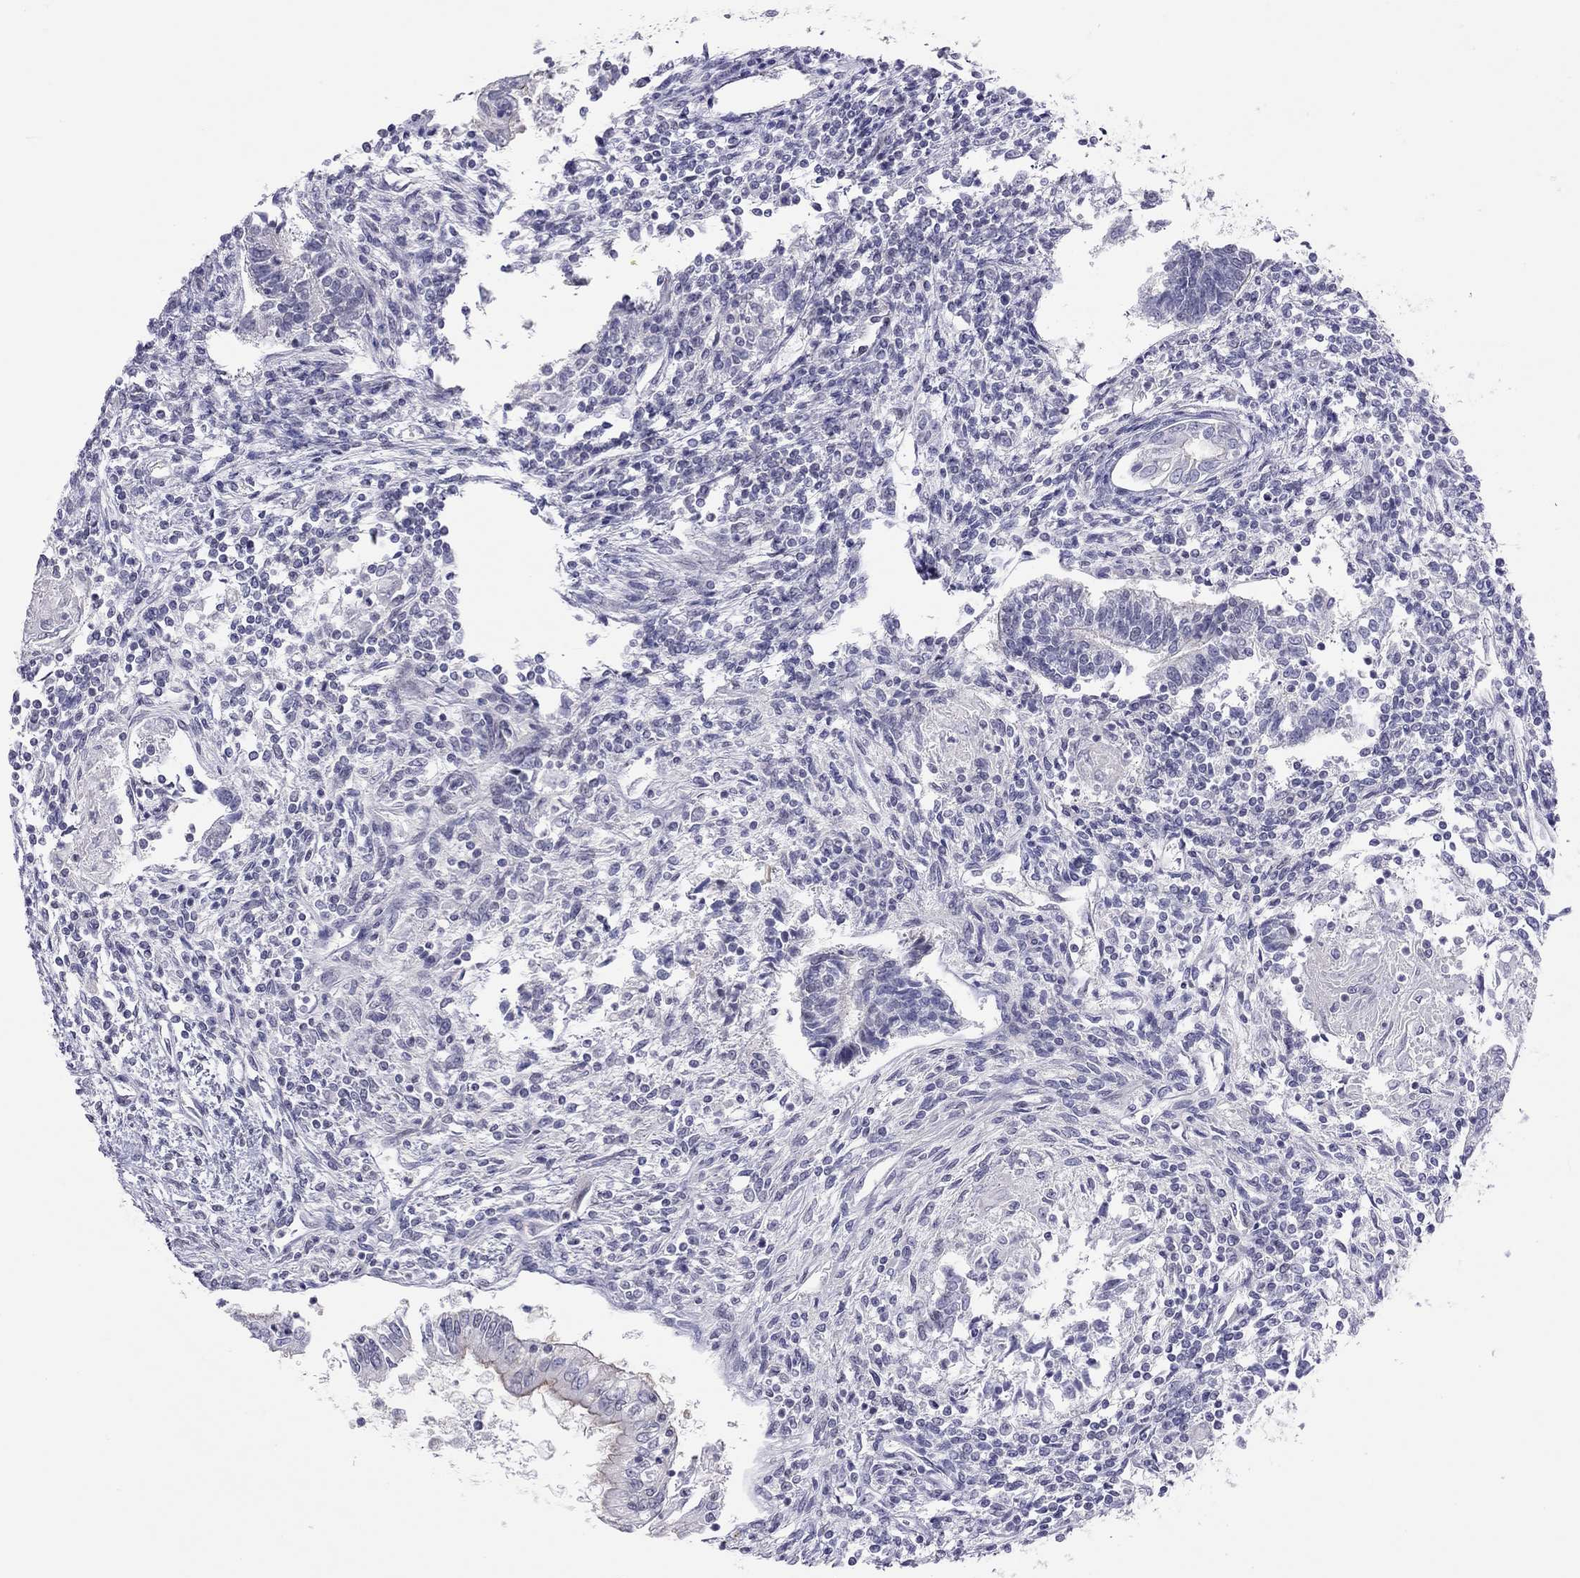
{"staining": {"intensity": "negative", "quantity": "none", "location": "none"}, "tissue": "testis cancer", "cell_type": "Tumor cells", "image_type": "cancer", "snomed": [{"axis": "morphology", "description": "Carcinoma, Embryonal, NOS"}, {"axis": "topography", "description": "Testis"}], "caption": "This histopathology image is of embryonal carcinoma (testis) stained with immunohistochemistry to label a protein in brown with the nuclei are counter-stained blue. There is no positivity in tumor cells.", "gene": "JHY", "patient": {"sex": "male", "age": 37}}